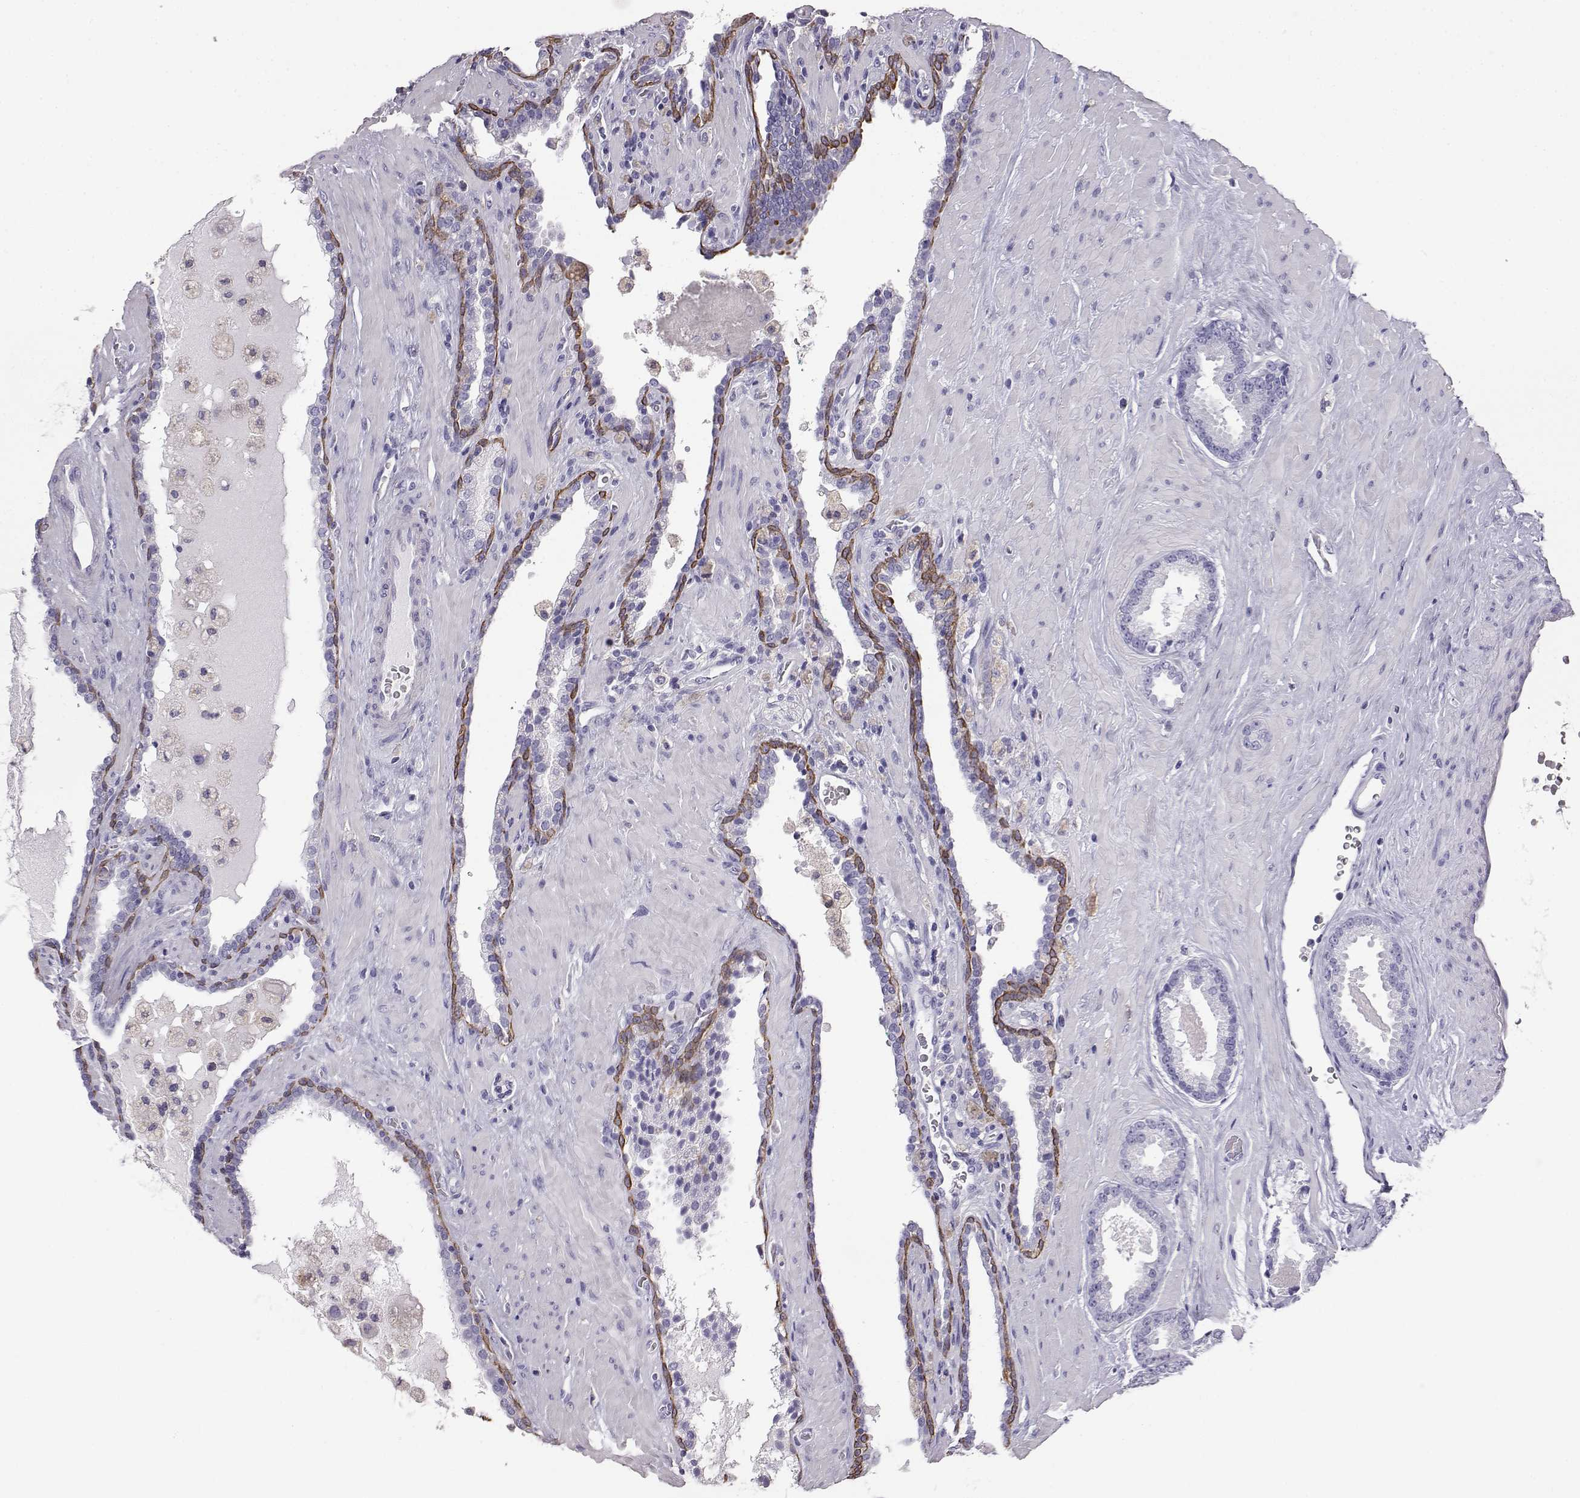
{"staining": {"intensity": "negative", "quantity": "none", "location": "none"}, "tissue": "prostate cancer", "cell_type": "Tumor cells", "image_type": "cancer", "snomed": [{"axis": "morphology", "description": "Adenocarcinoma, Low grade"}, {"axis": "topography", "description": "Prostate"}], "caption": "This is a micrograph of immunohistochemistry staining of prostate cancer, which shows no positivity in tumor cells.", "gene": "AKR1B1", "patient": {"sex": "male", "age": 62}}